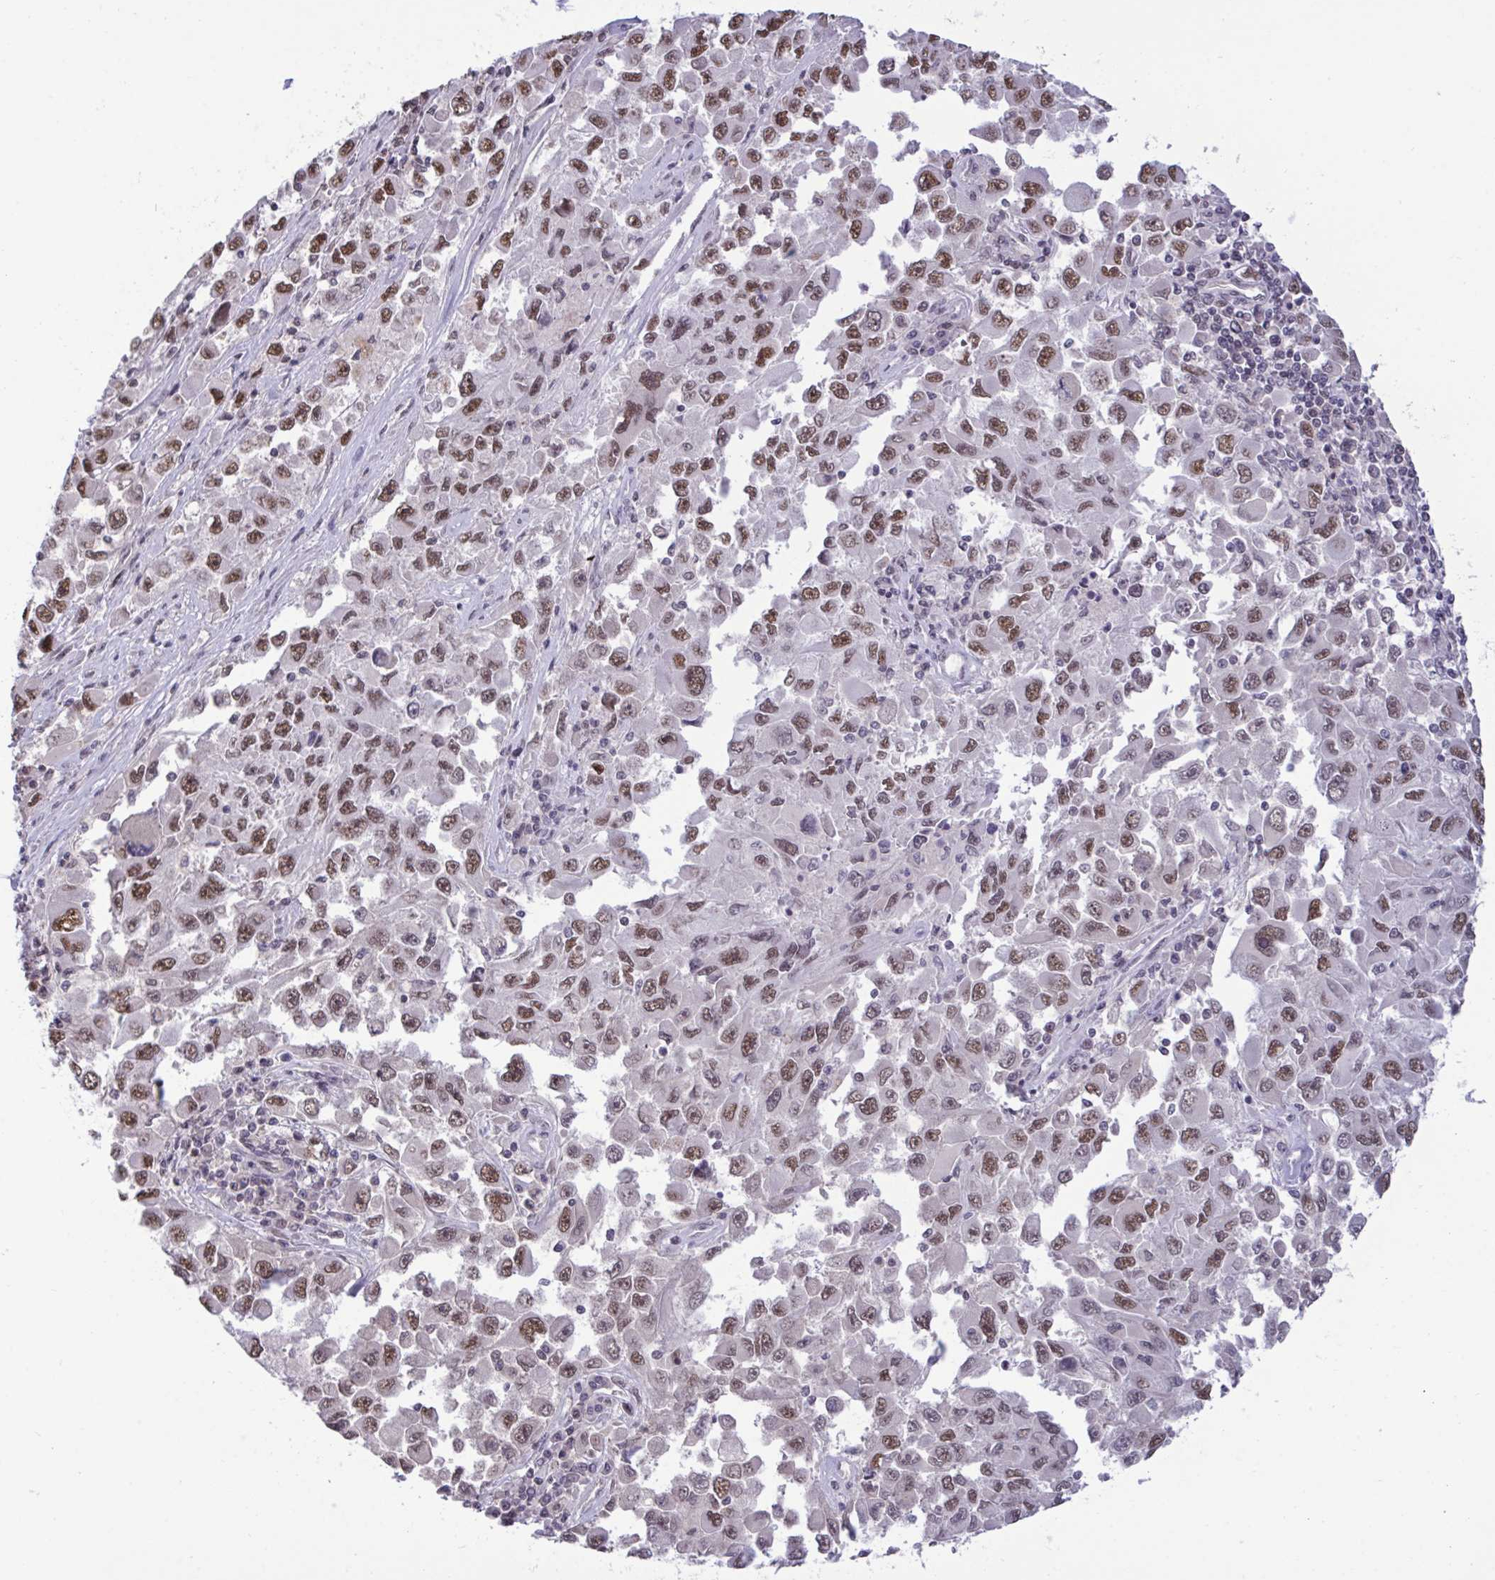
{"staining": {"intensity": "moderate", "quantity": ">75%", "location": "cytoplasmic/membranous,nuclear"}, "tissue": "melanoma", "cell_type": "Tumor cells", "image_type": "cancer", "snomed": [{"axis": "morphology", "description": "Malignant melanoma, Metastatic site"}, {"axis": "topography", "description": "Lymph node"}], "caption": "This is a photomicrograph of IHC staining of malignant melanoma (metastatic site), which shows moderate positivity in the cytoplasmic/membranous and nuclear of tumor cells.", "gene": "PUF60", "patient": {"sex": "female", "age": 67}}